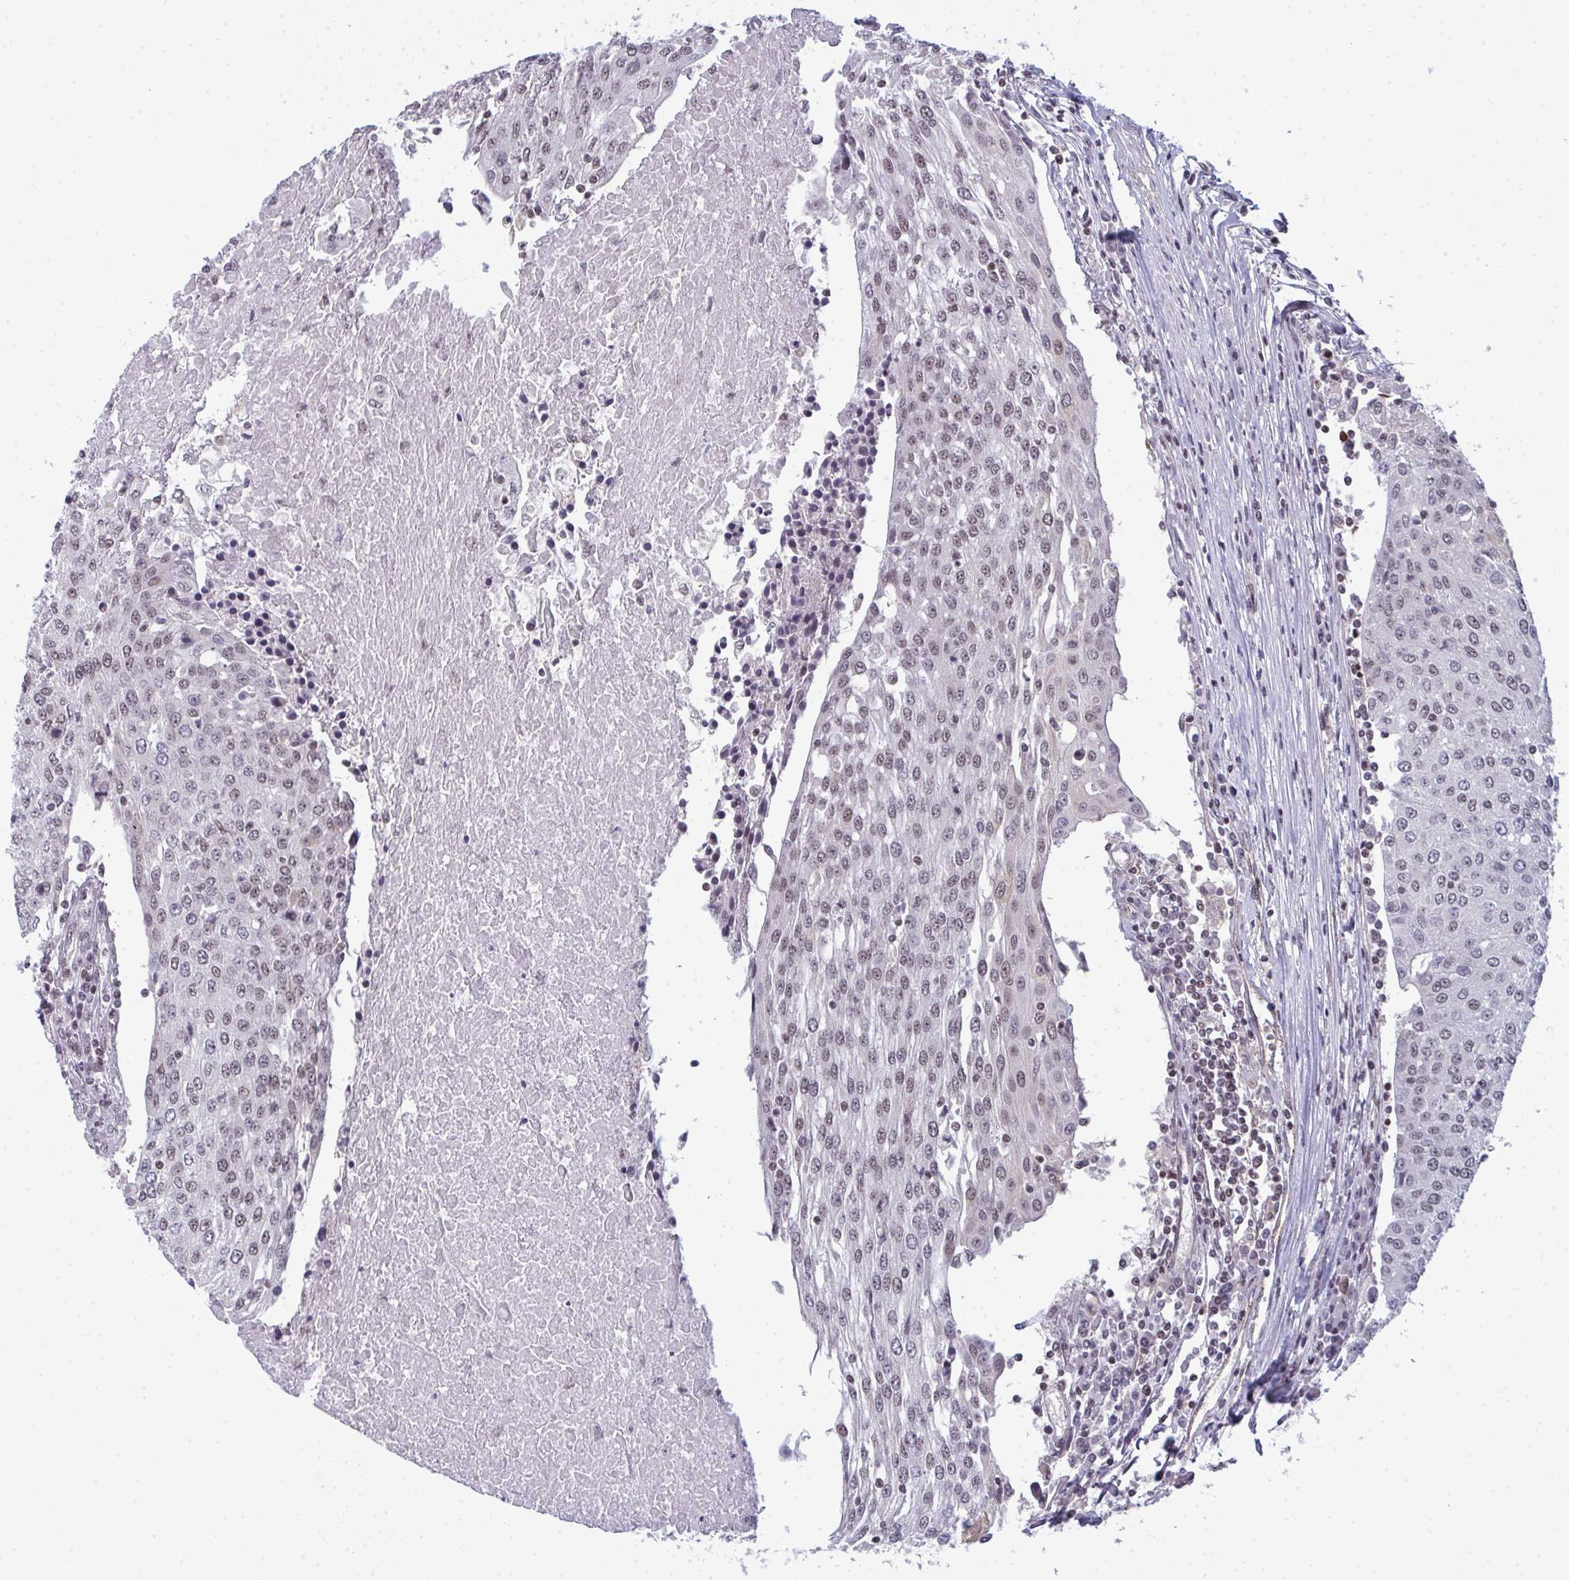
{"staining": {"intensity": "weak", "quantity": "25%-75%", "location": "nuclear"}, "tissue": "urothelial cancer", "cell_type": "Tumor cells", "image_type": "cancer", "snomed": [{"axis": "morphology", "description": "Urothelial carcinoma, High grade"}, {"axis": "topography", "description": "Urinary bladder"}], "caption": "IHC photomicrograph of human urothelial carcinoma (high-grade) stained for a protein (brown), which demonstrates low levels of weak nuclear staining in approximately 25%-75% of tumor cells.", "gene": "ATF1", "patient": {"sex": "female", "age": 85}}